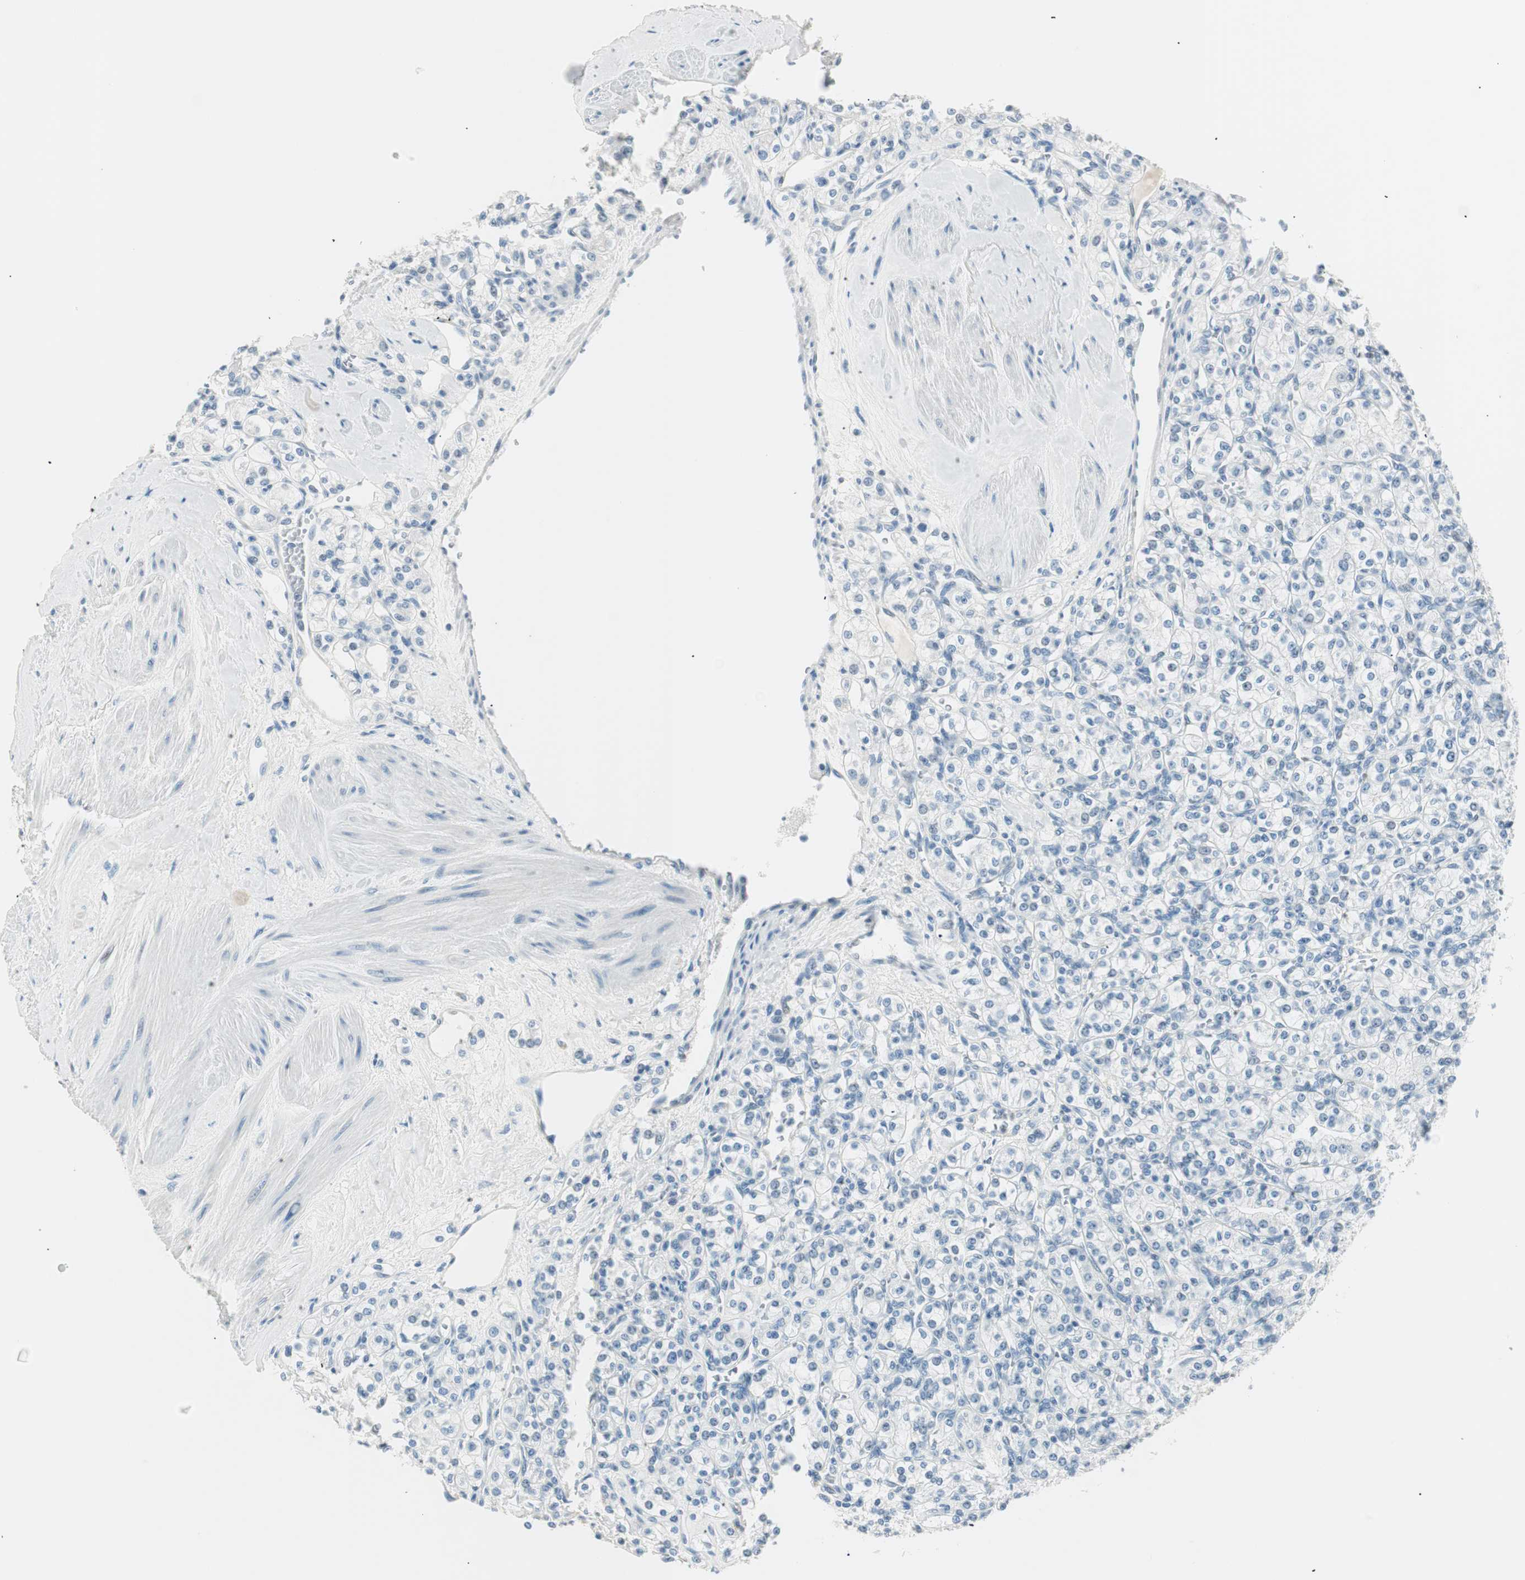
{"staining": {"intensity": "negative", "quantity": "none", "location": "none"}, "tissue": "renal cancer", "cell_type": "Tumor cells", "image_type": "cancer", "snomed": [{"axis": "morphology", "description": "Adenocarcinoma, NOS"}, {"axis": "topography", "description": "Kidney"}], "caption": "The micrograph displays no staining of tumor cells in renal cancer (adenocarcinoma).", "gene": "HOXB13", "patient": {"sex": "male", "age": 77}}